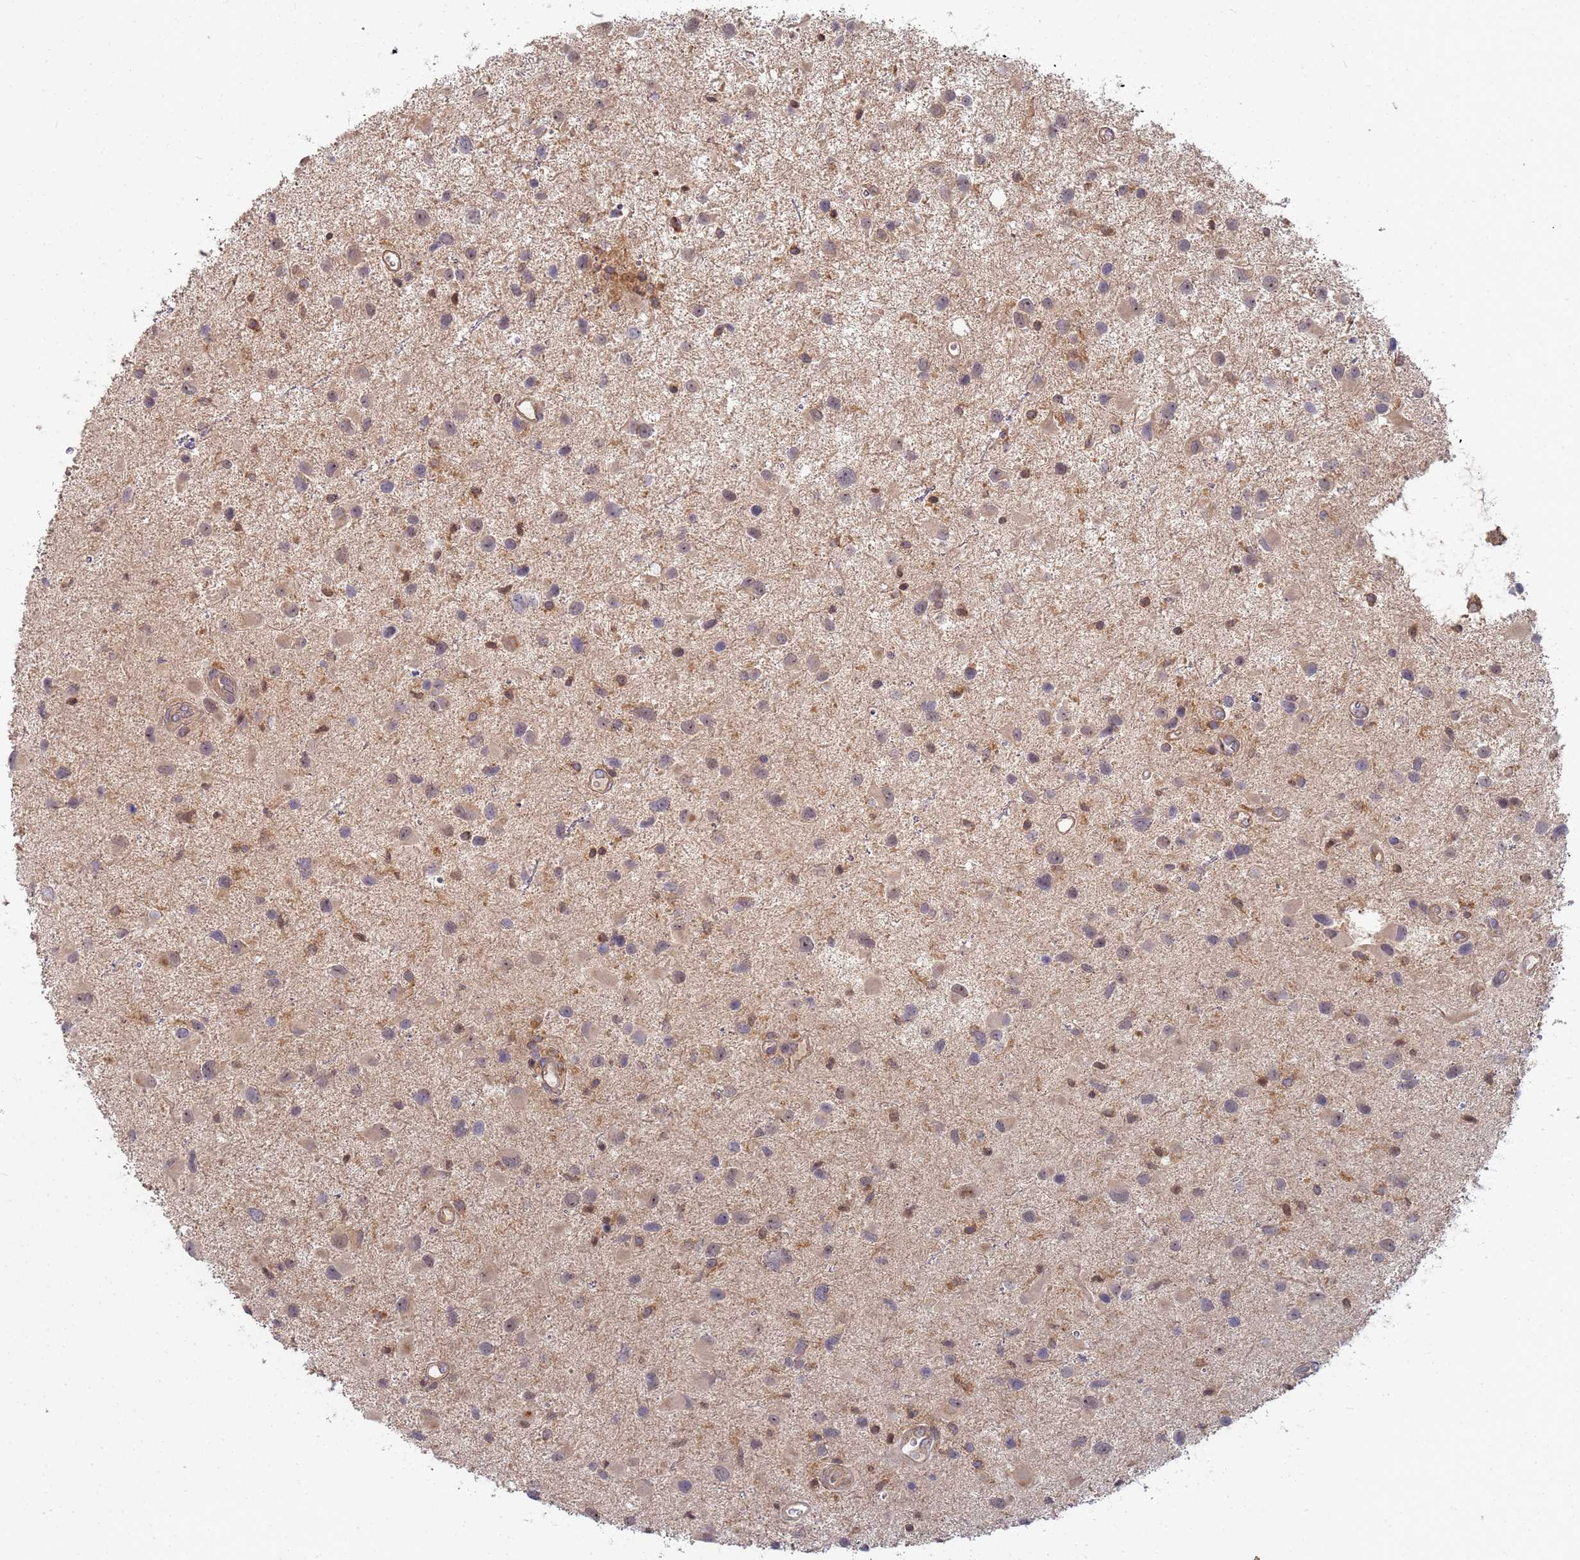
{"staining": {"intensity": "moderate", "quantity": "<25%", "location": "cytoplasmic/membranous"}, "tissue": "glioma", "cell_type": "Tumor cells", "image_type": "cancer", "snomed": [{"axis": "morphology", "description": "Glioma, malignant, Low grade"}, {"axis": "topography", "description": "Brain"}], "caption": "DAB (3,3'-diaminobenzidine) immunohistochemical staining of malignant low-grade glioma demonstrates moderate cytoplasmic/membranous protein expression in about <25% of tumor cells.", "gene": "SHARPIN", "patient": {"sex": "female", "age": 32}}